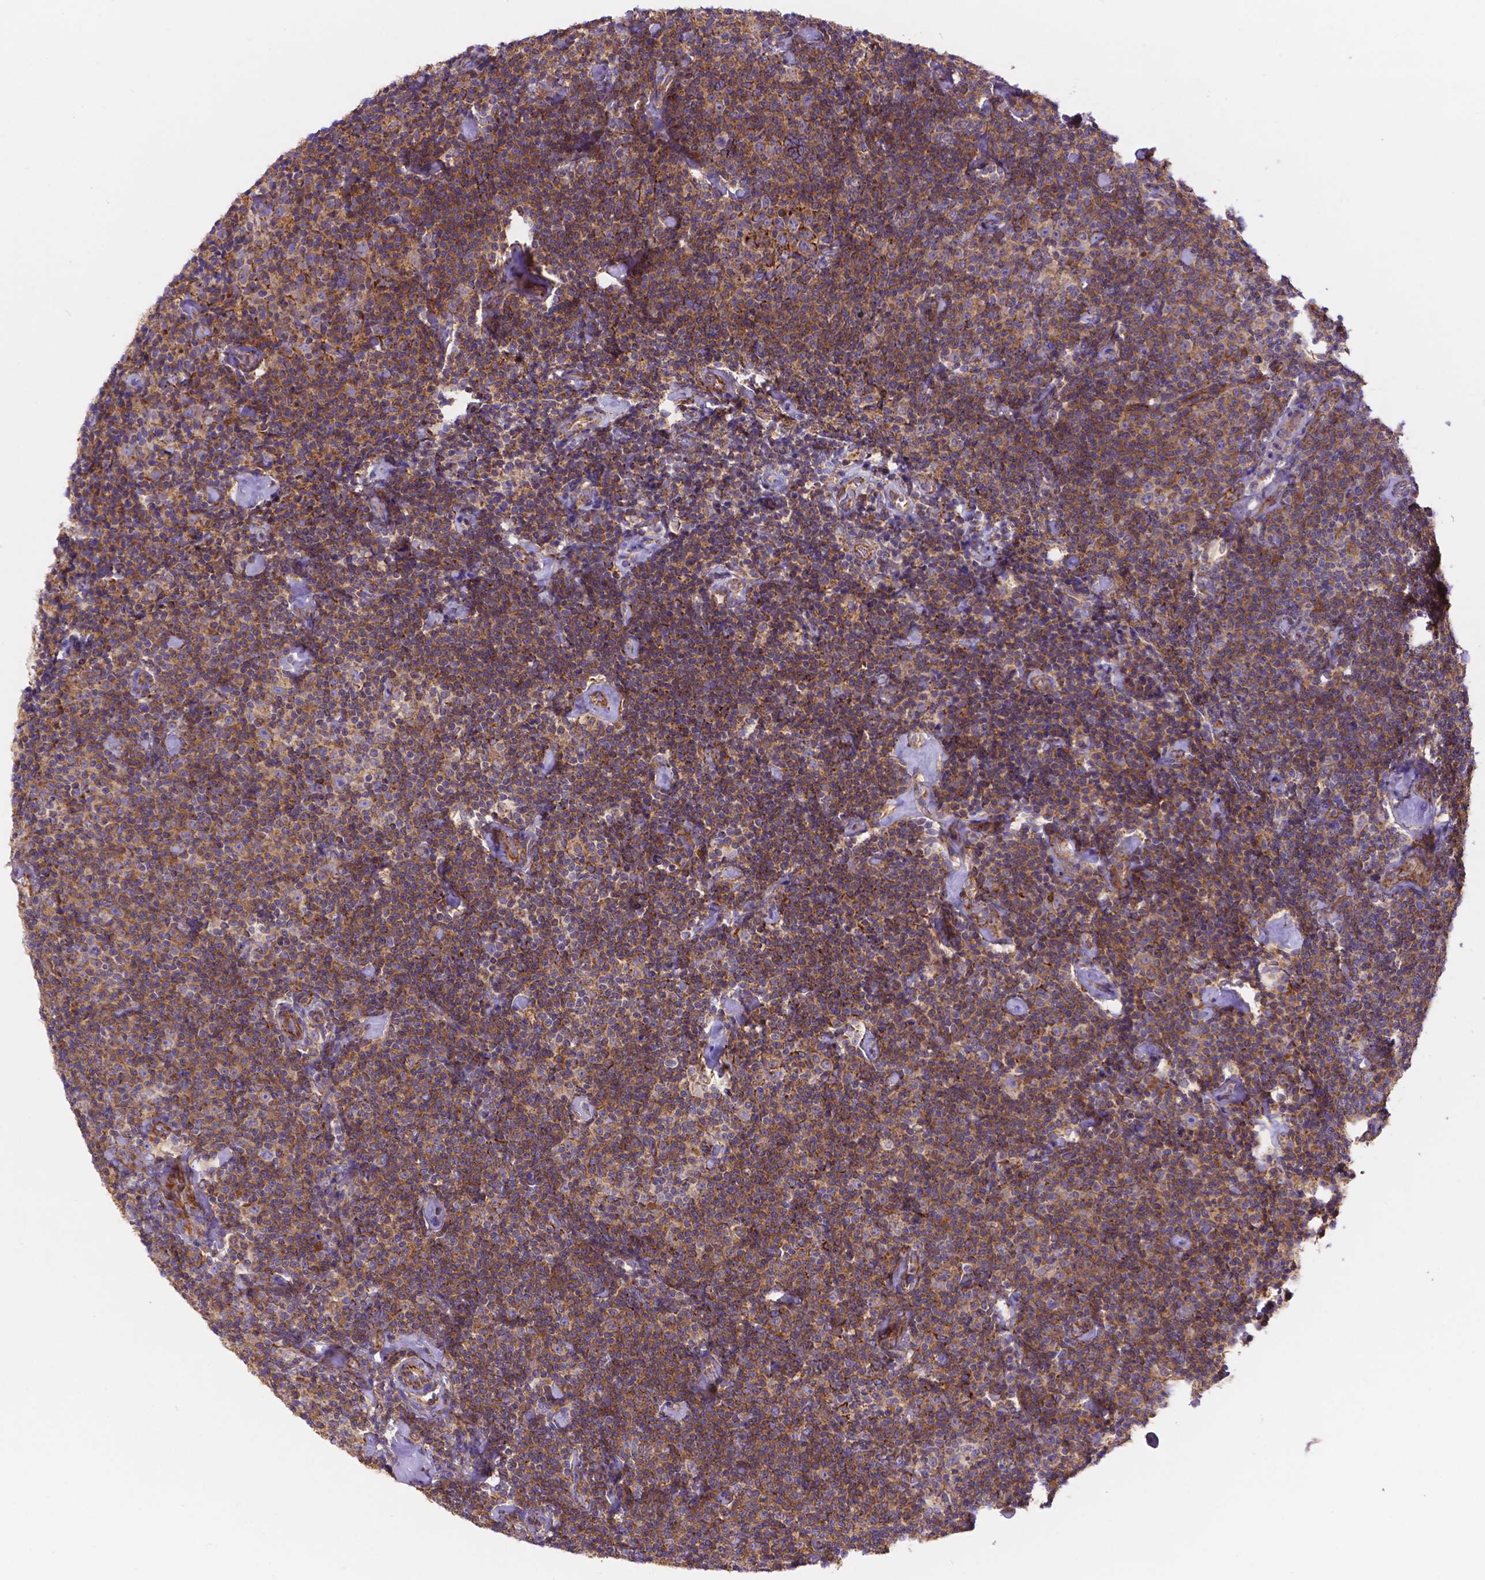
{"staining": {"intensity": "moderate", "quantity": ">75%", "location": "cytoplasmic/membranous"}, "tissue": "lymphoma", "cell_type": "Tumor cells", "image_type": "cancer", "snomed": [{"axis": "morphology", "description": "Malignant lymphoma, non-Hodgkin's type, Low grade"}, {"axis": "topography", "description": "Lymph node"}], "caption": "The histopathology image demonstrates staining of lymphoma, revealing moderate cytoplasmic/membranous protein staining (brown color) within tumor cells.", "gene": "AK3", "patient": {"sex": "male", "age": 81}}